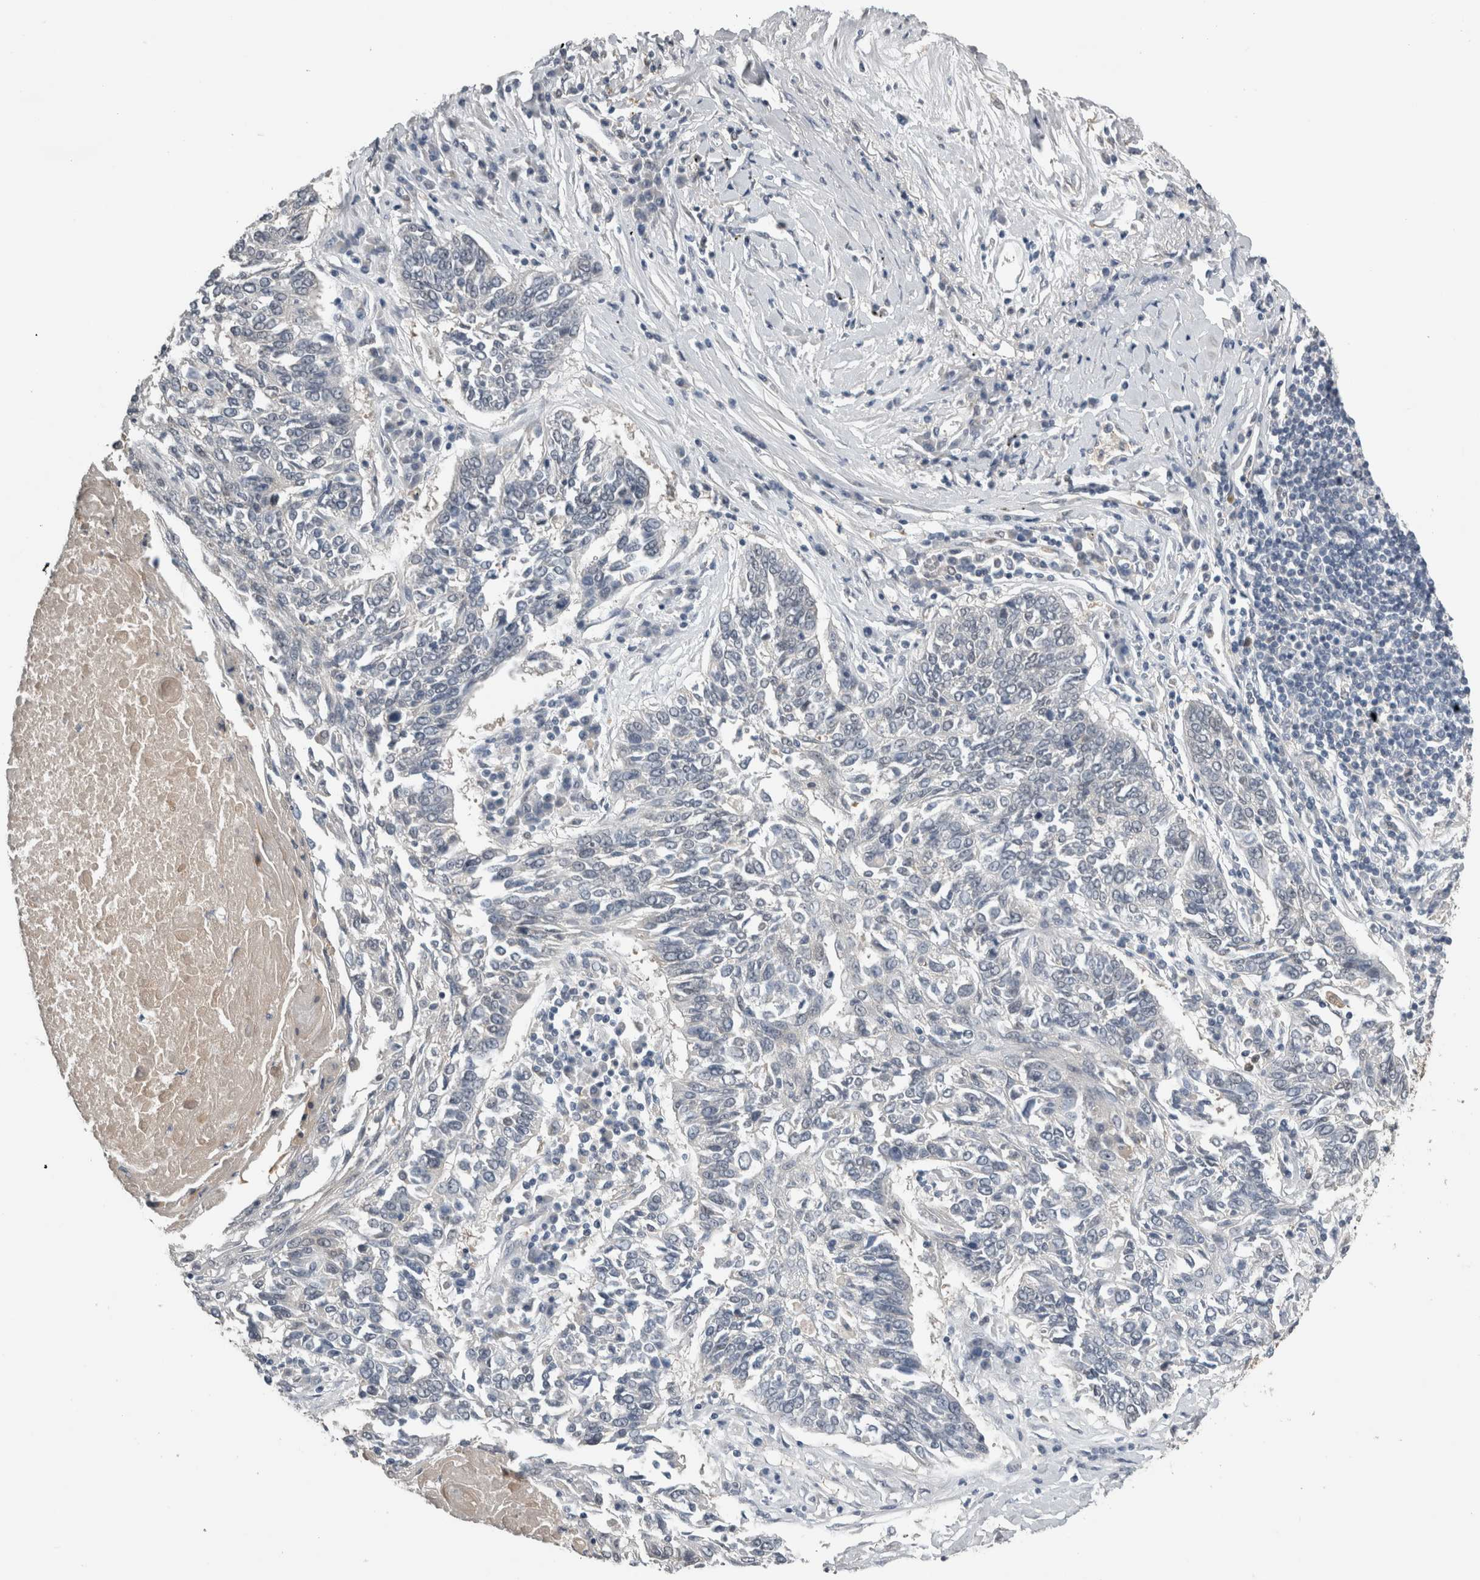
{"staining": {"intensity": "negative", "quantity": "none", "location": "none"}, "tissue": "lung cancer", "cell_type": "Tumor cells", "image_type": "cancer", "snomed": [{"axis": "morphology", "description": "Normal tissue, NOS"}, {"axis": "morphology", "description": "Squamous cell carcinoma, NOS"}, {"axis": "topography", "description": "Cartilage tissue"}, {"axis": "topography", "description": "Bronchus"}, {"axis": "topography", "description": "Lung"}], "caption": "Squamous cell carcinoma (lung) was stained to show a protein in brown. There is no significant expression in tumor cells.", "gene": "NAPRT", "patient": {"sex": "female", "age": 49}}